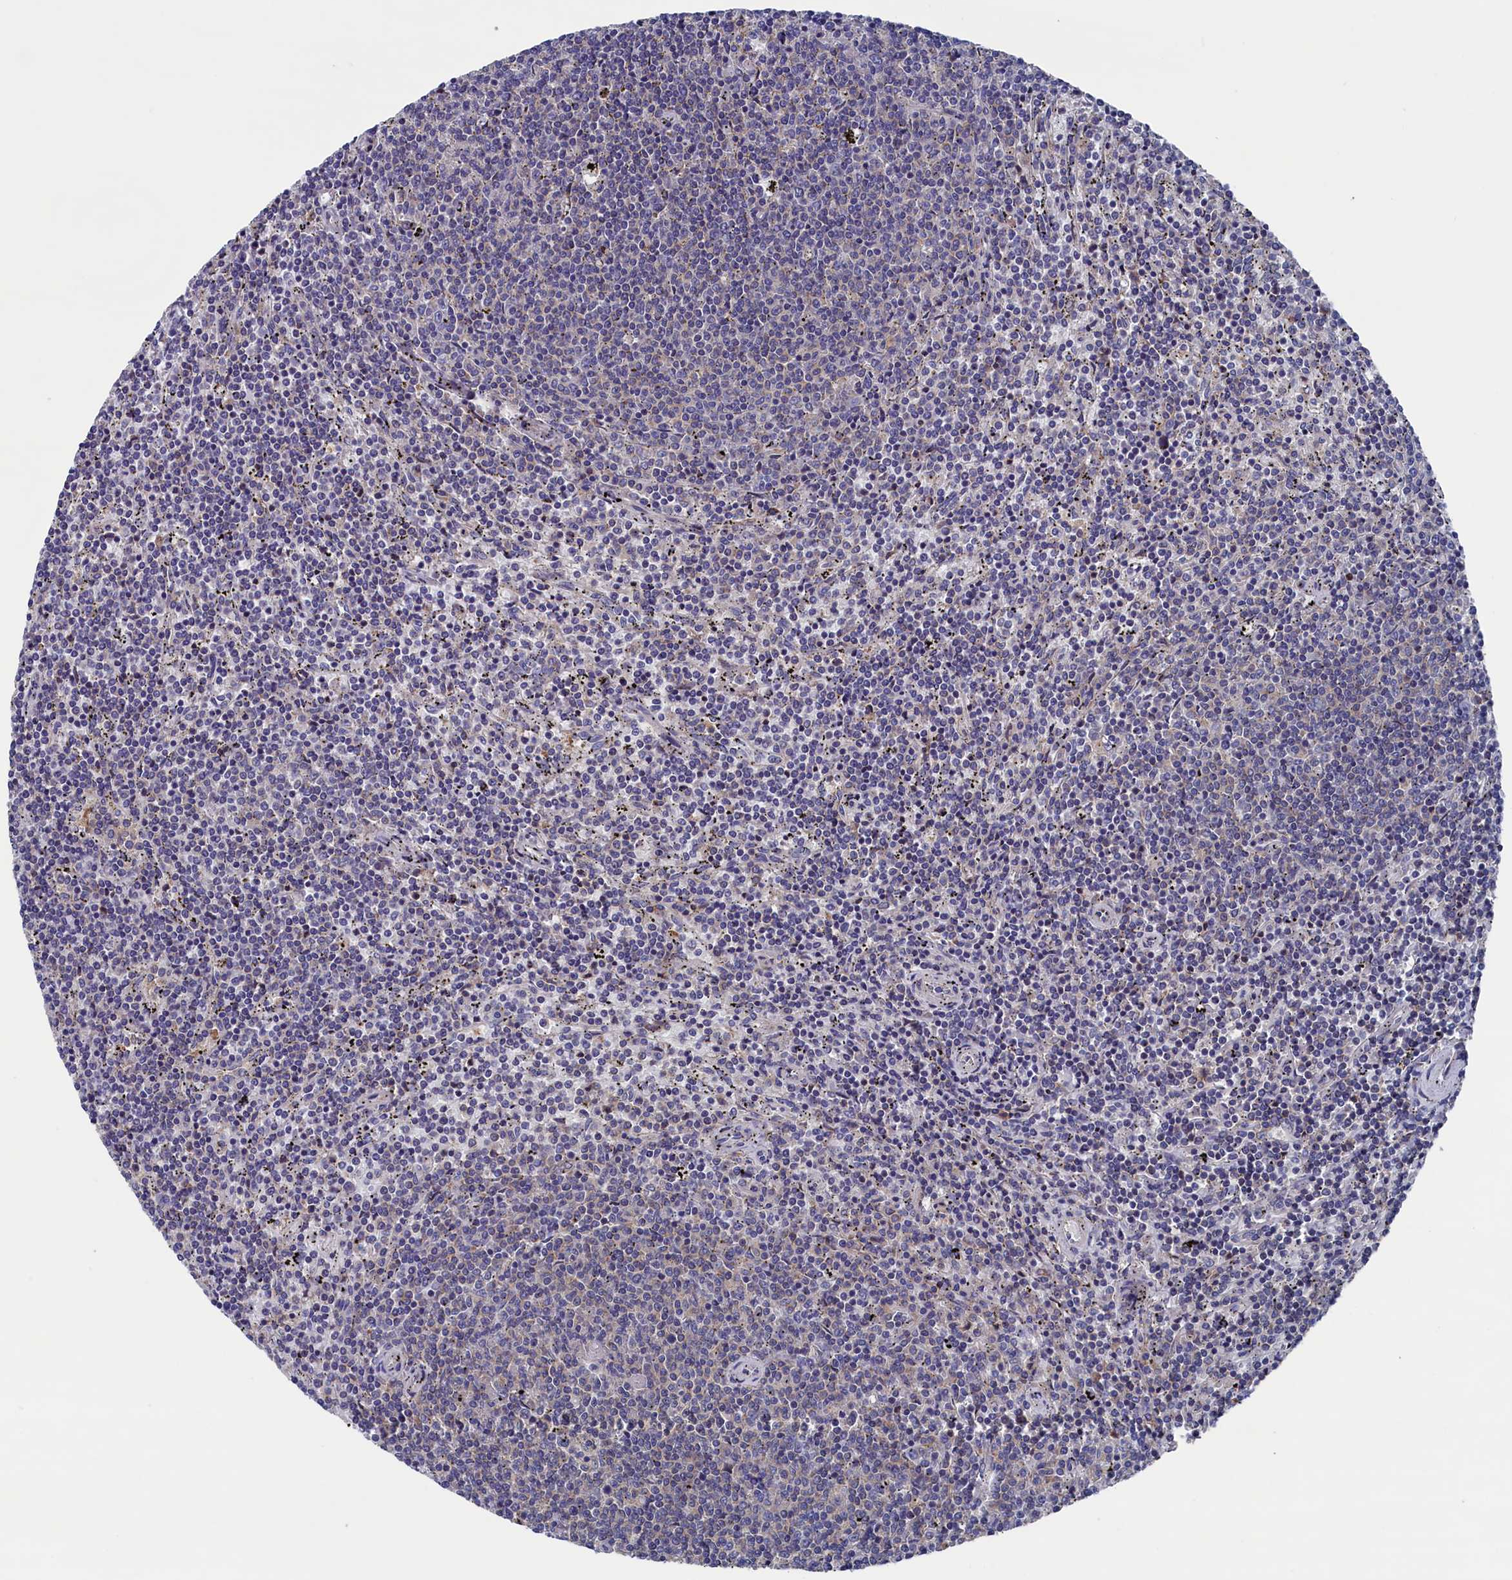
{"staining": {"intensity": "negative", "quantity": "none", "location": "none"}, "tissue": "lymphoma", "cell_type": "Tumor cells", "image_type": "cancer", "snomed": [{"axis": "morphology", "description": "Malignant lymphoma, non-Hodgkin's type, Low grade"}, {"axis": "topography", "description": "Spleen"}], "caption": "Tumor cells show no significant expression in low-grade malignant lymphoma, non-Hodgkin's type.", "gene": "SPATA13", "patient": {"sex": "female", "age": 50}}